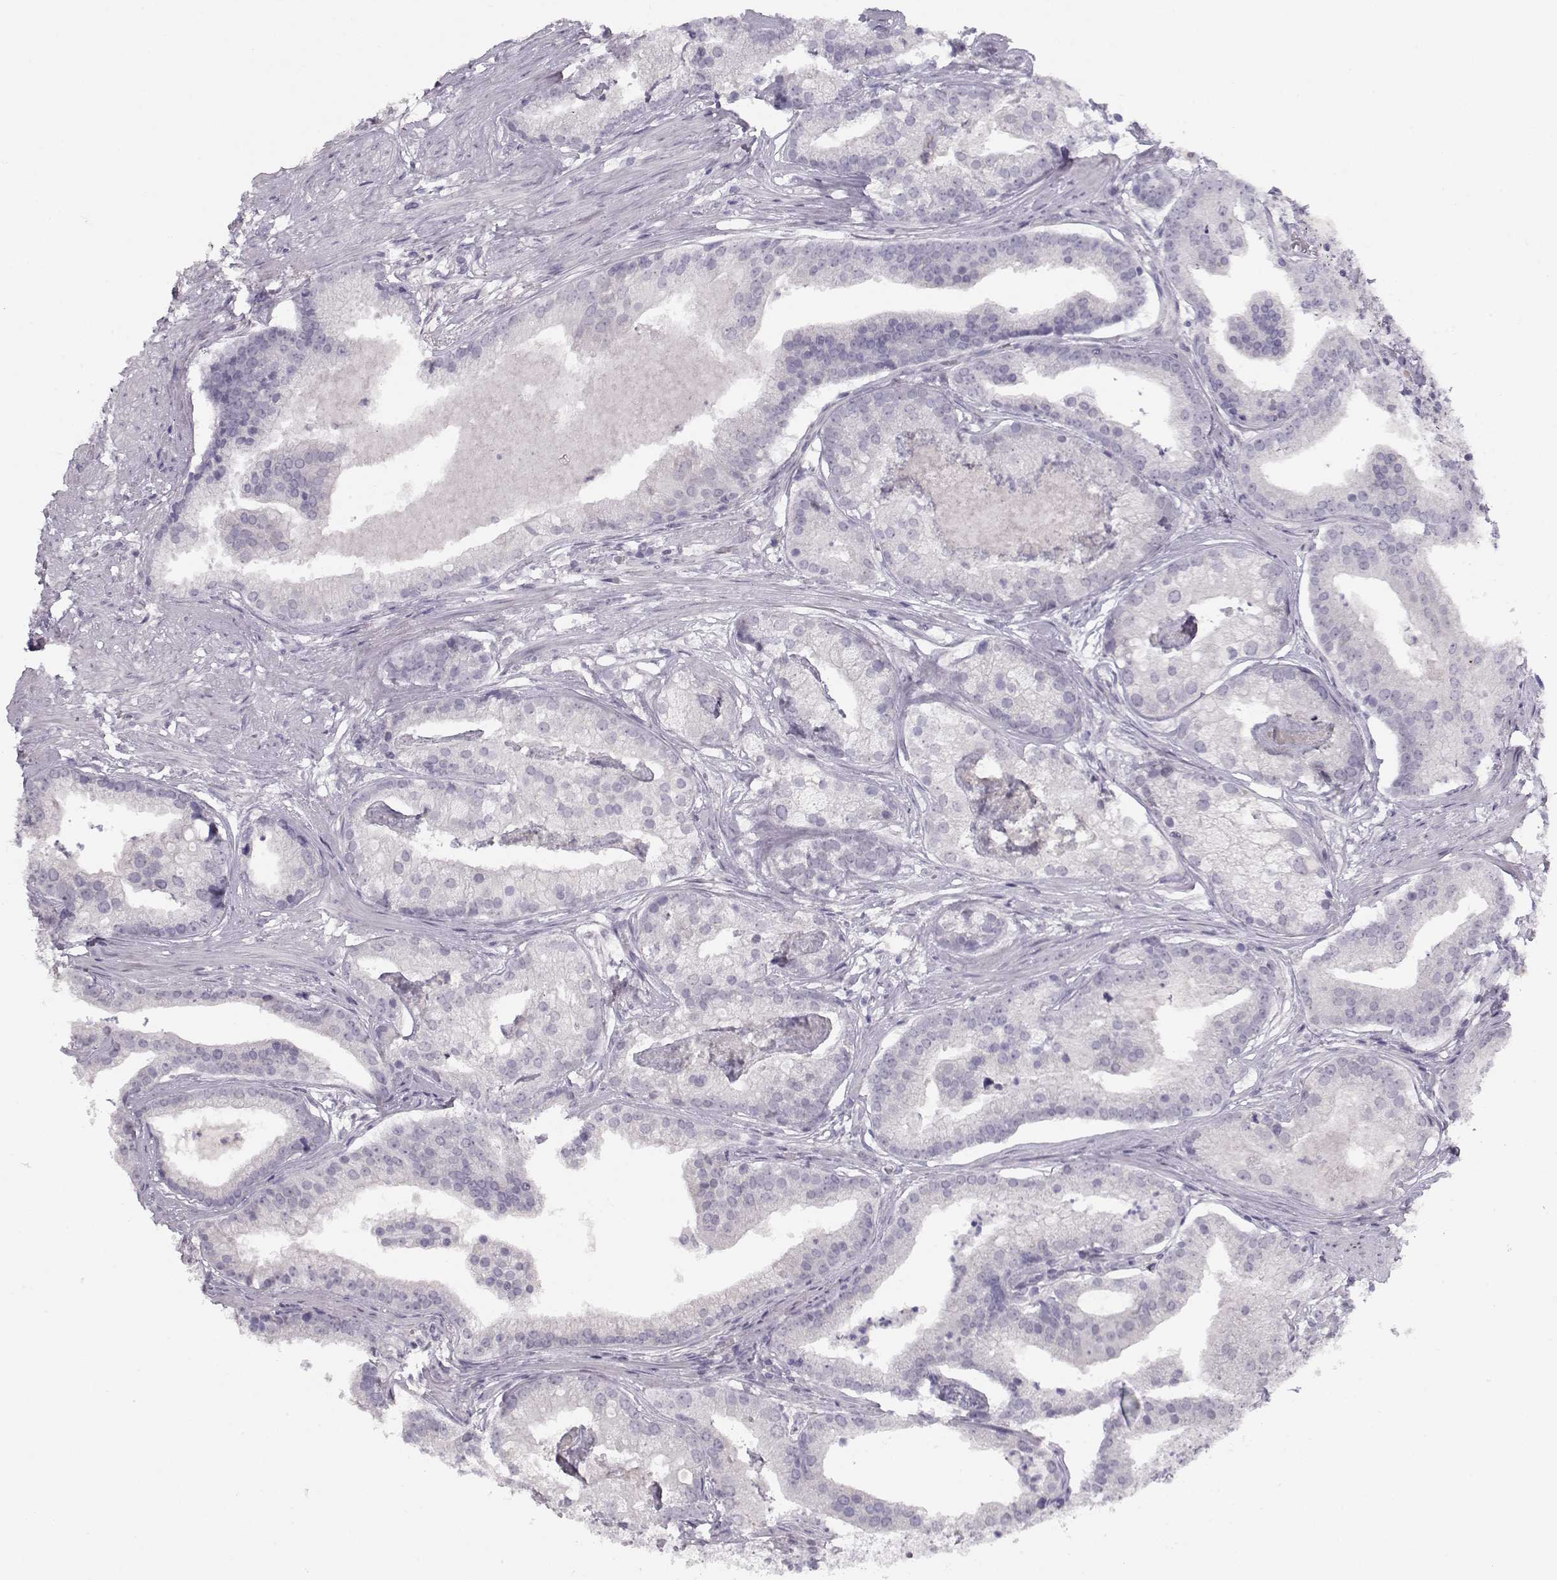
{"staining": {"intensity": "negative", "quantity": "none", "location": "none"}, "tissue": "prostate cancer", "cell_type": "Tumor cells", "image_type": "cancer", "snomed": [{"axis": "morphology", "description": "Adenocarcinoma, NOS"}, {"axis": "topography", "description": "Prostate and seminal vesicle, NOS"}, {"axis": "topography", "description": "Prostate"}], "caption": "Immunohistochemistry (IHC) of human prostate cancer displays no staining in tumor cells.", "gene": "IMPG1", "patient": {"sex": "male", "age": 44}}